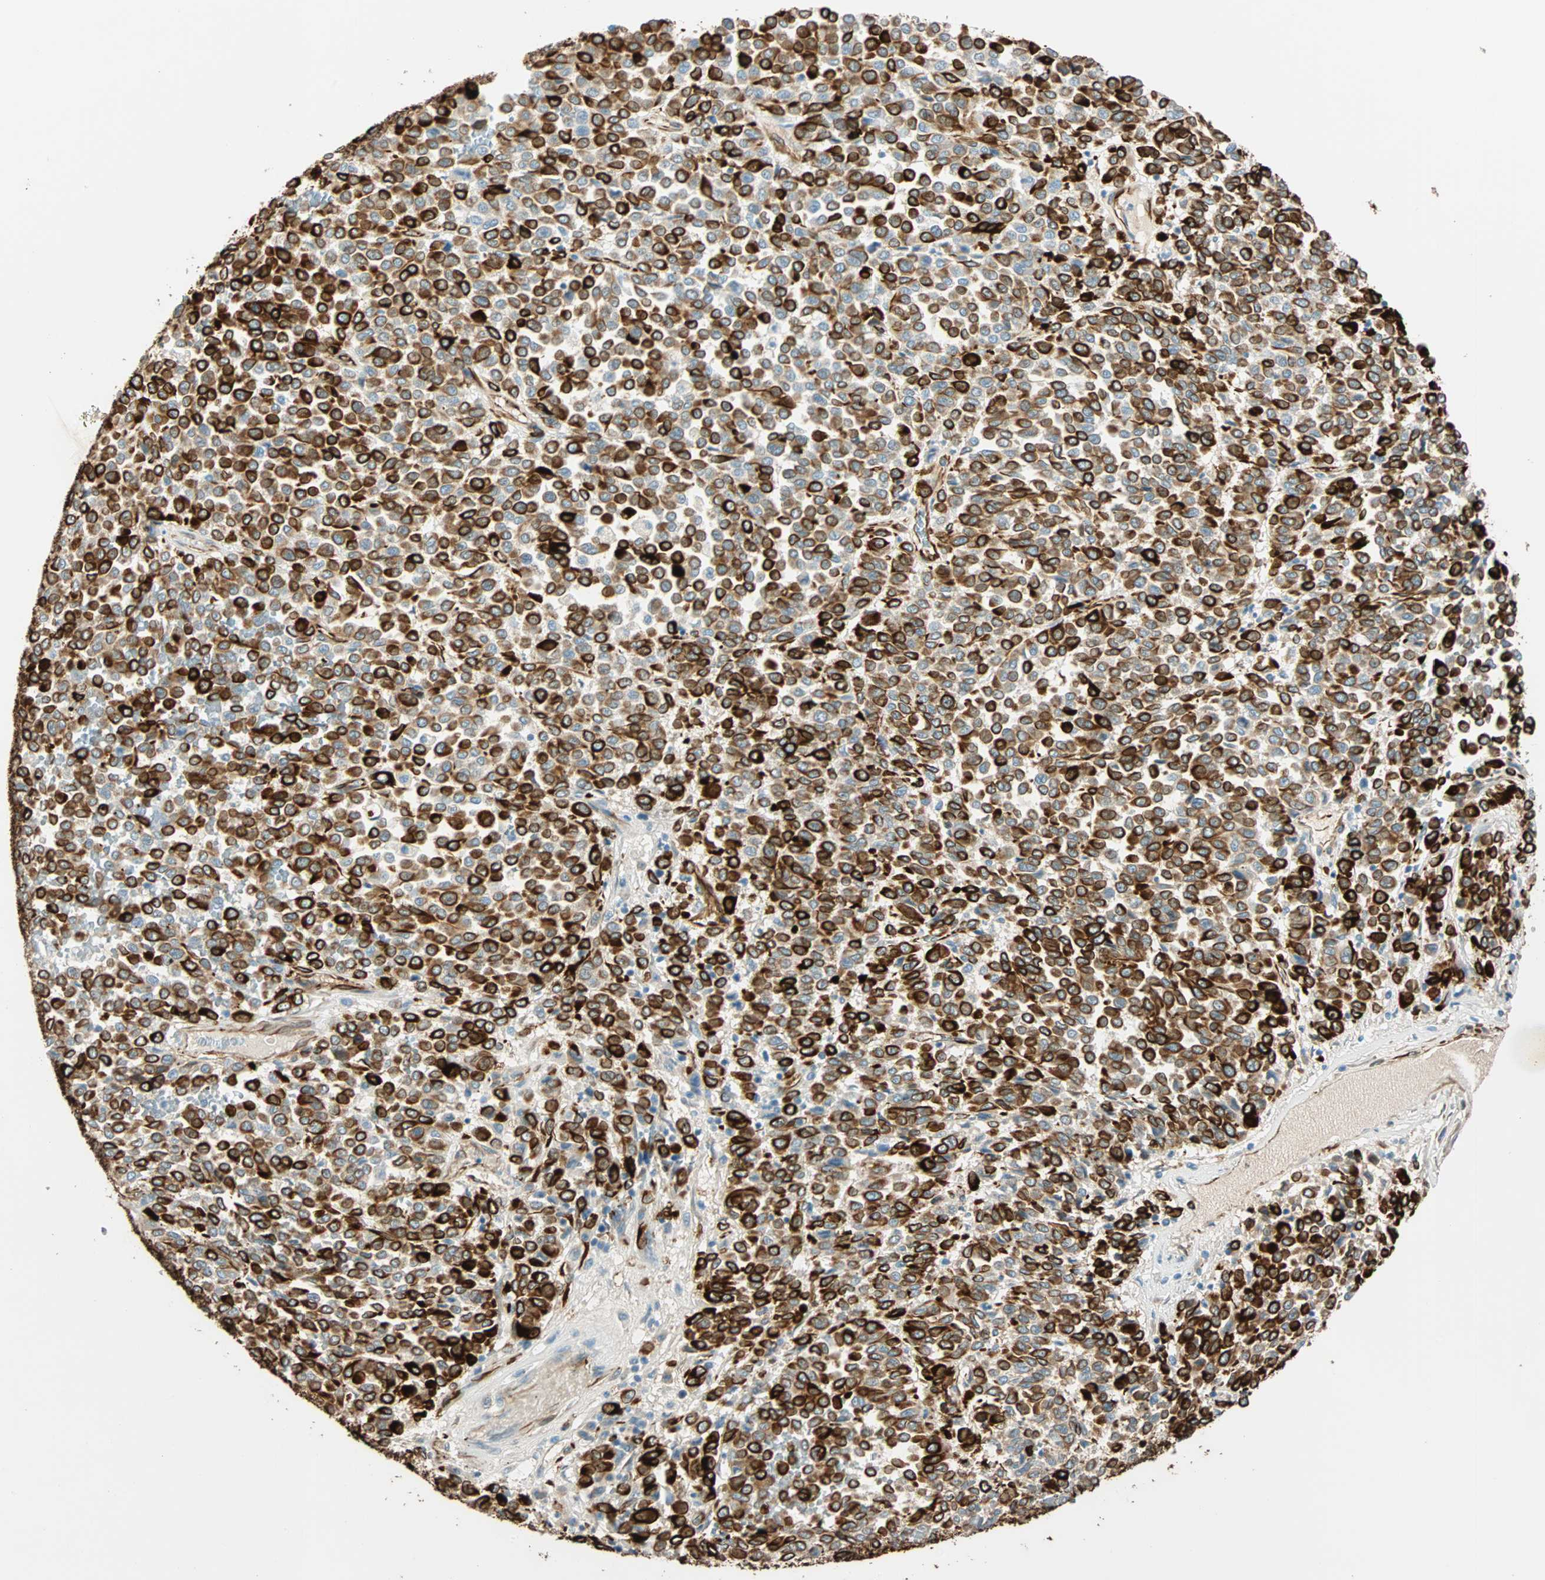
{"staining": {"intensity": "strong", "quantity": ">75%", "location": "cytoplasmic/membranous"}, "tissue": "melanoma", "cell_type": "Tumor cells", "image_type": "cancer", "snomed": [{"axis": "morphology", "description": "Malignant melanoma, Metastatic site"}, {"axis": "topography", "description": "Pancreas"}], "caption": "This is a micrograph of IHC staining of melanoma, which shows strong staining in the cytoplasmic/membranous of tumor cells.", "gene": "NES", "patient": {"sex": "female", "age": 30}}